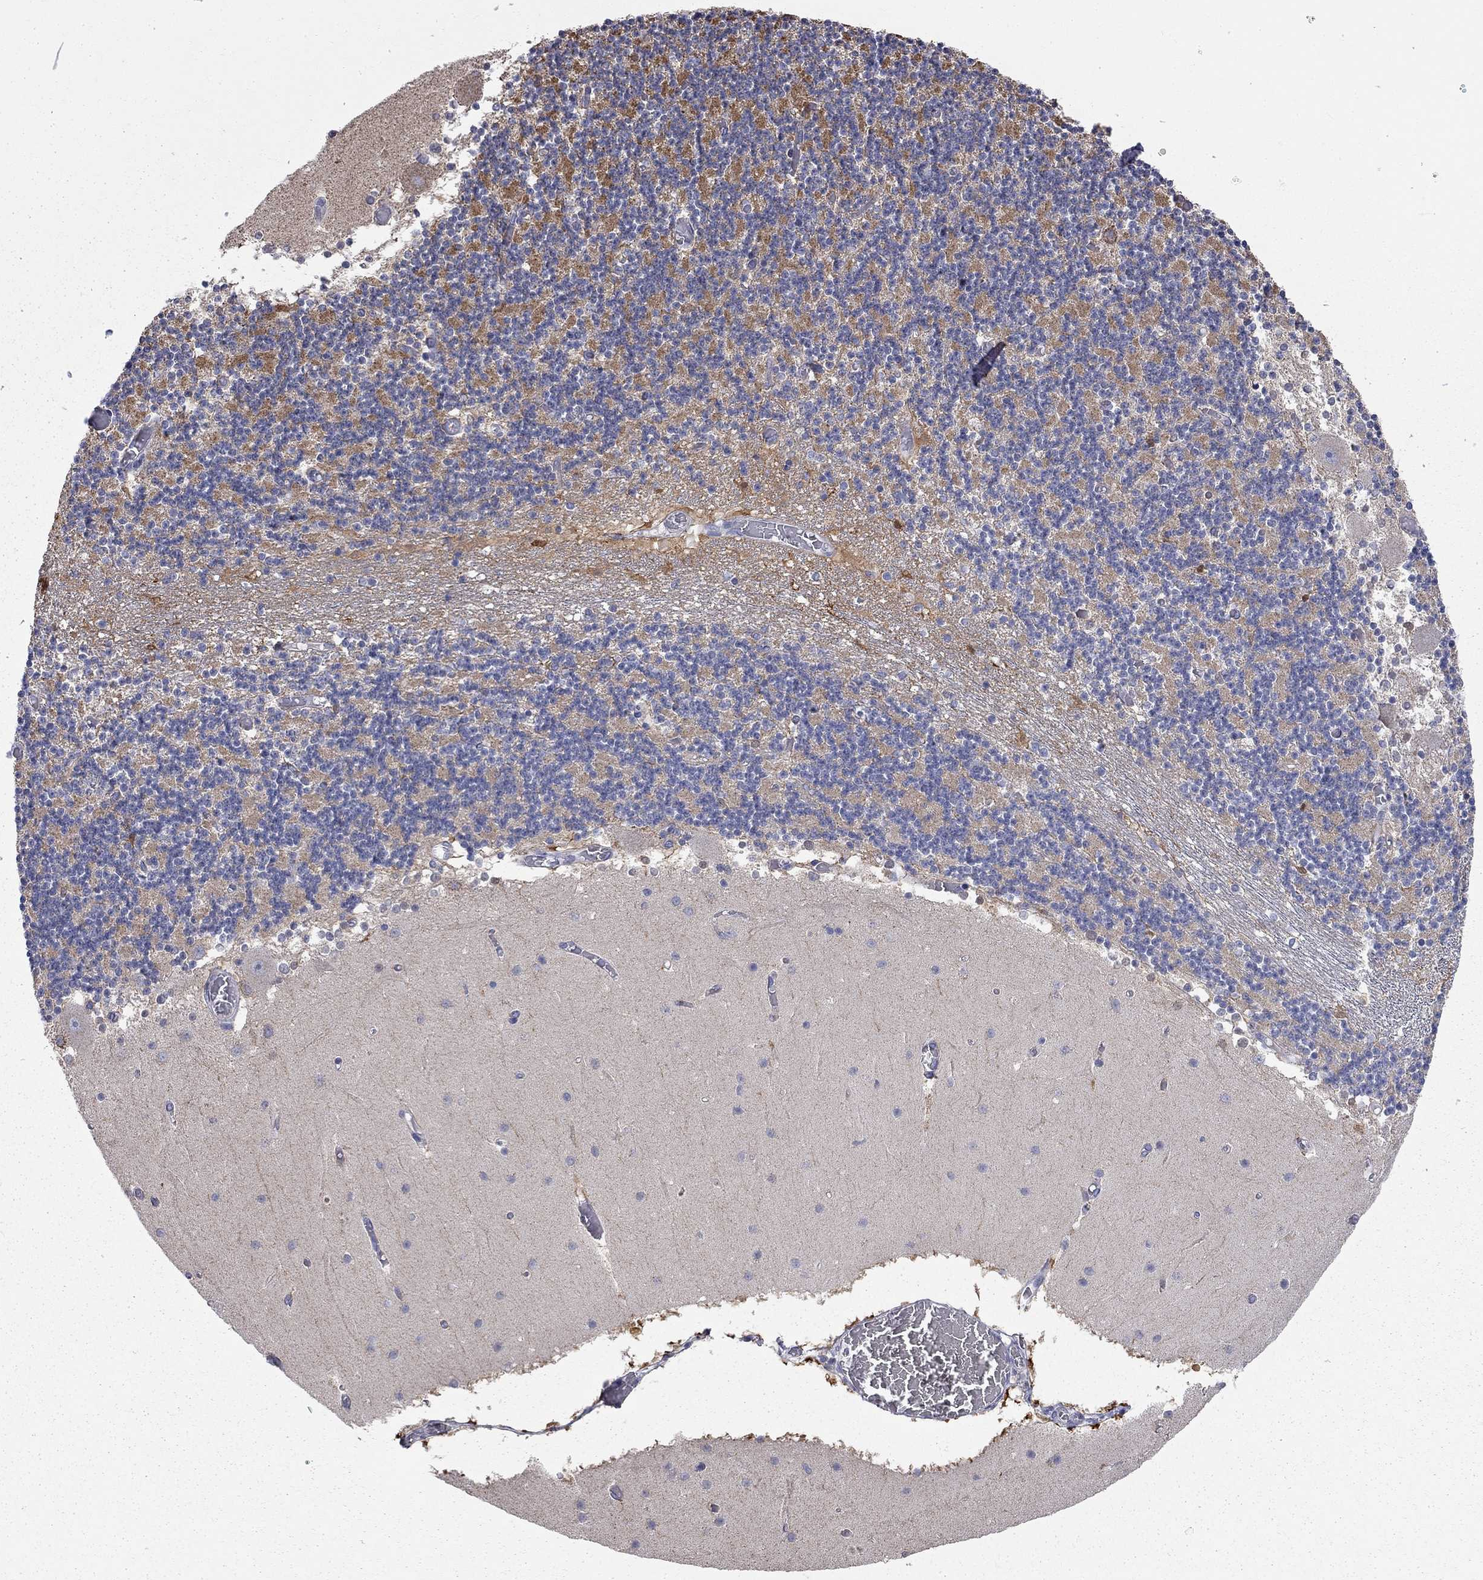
{"staining": {"intensity": "moderate", "quantity": "<25%", "location": "cytoplasmic/membranous"}, "tissue": "cerebellum", "cell_type": "Cells in granular layer", "image_type": "normal", "snomed": [{"axis": "morphology", "description": "Normal tissue, NOS"}, {"axis": "topography", "description": "Cerebellum"}], "caption": "A high-resolution photomicrograph shows immunohistochemistry (IHC) staining of benign cerebellum, which reveals moderate cytoplasmic/membranous expression in about <25% of cells in granular layer. (DAB (3,3'-diaminobenzidine) IHC with brightfield microscopy, high magnification).", "gene": "CFAP161", "patient": {"sex": "female", "age": 28}}